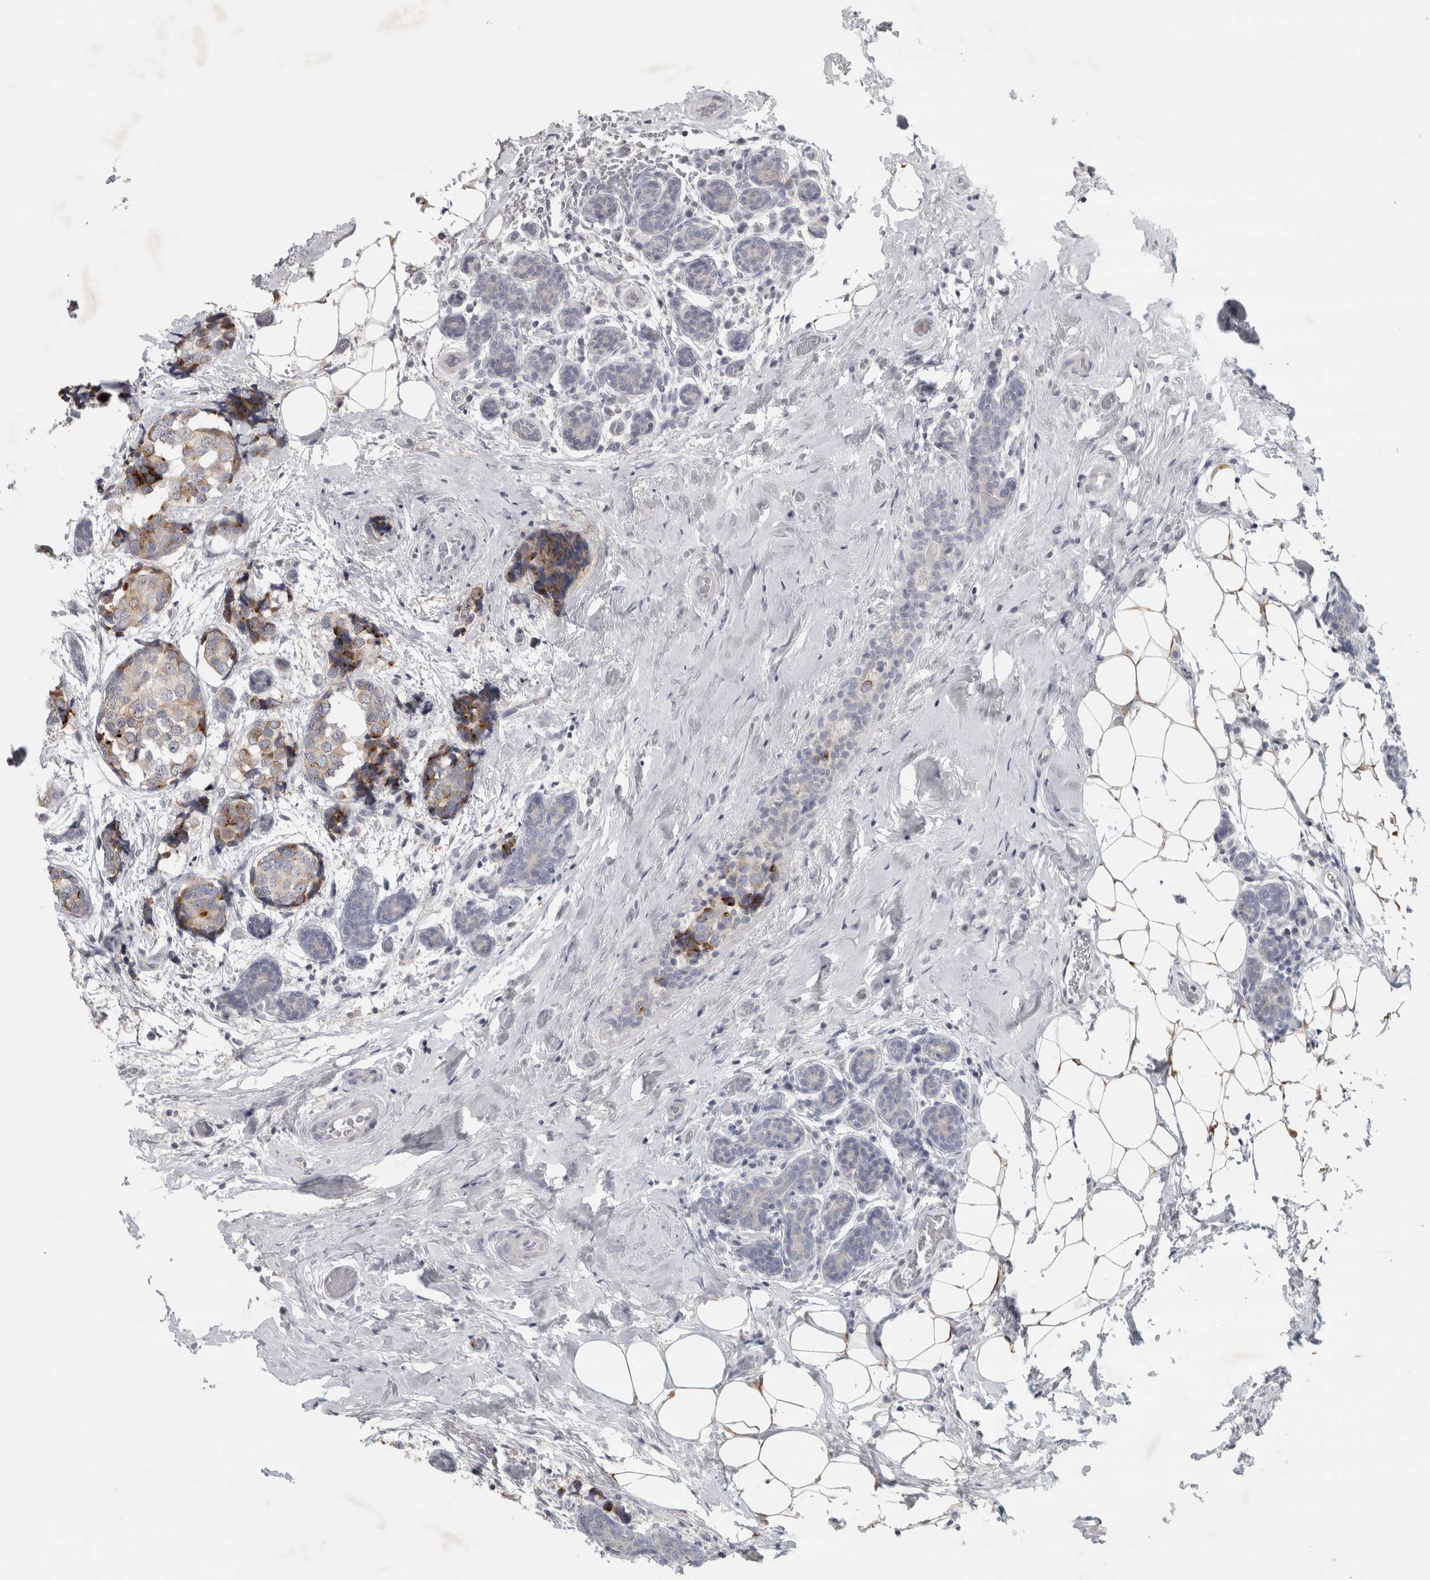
{"staining": {"intensity": "moderate", "quantity": "<25%", "location": "cytoplasmic/membranous"}, "tissue": "breast cancer", "cell_type": "Tumor cells", "image_type": "cancer", "snomed": [{"axis": "morphology", "description": "Normal tissue, NOS"}, {"axis": "morphology", "description": "Duct carcinoma"}, {"axis": "topography", "description": "Breast"}], "caption": "This is an image of immunohistochemistry staining of breast cancer, which shows moderate positivity in the cytoplasmic/membranous of tumor cells.", "gene": "PTPRN2", "patient": {"sex": "female", "age": 43}}